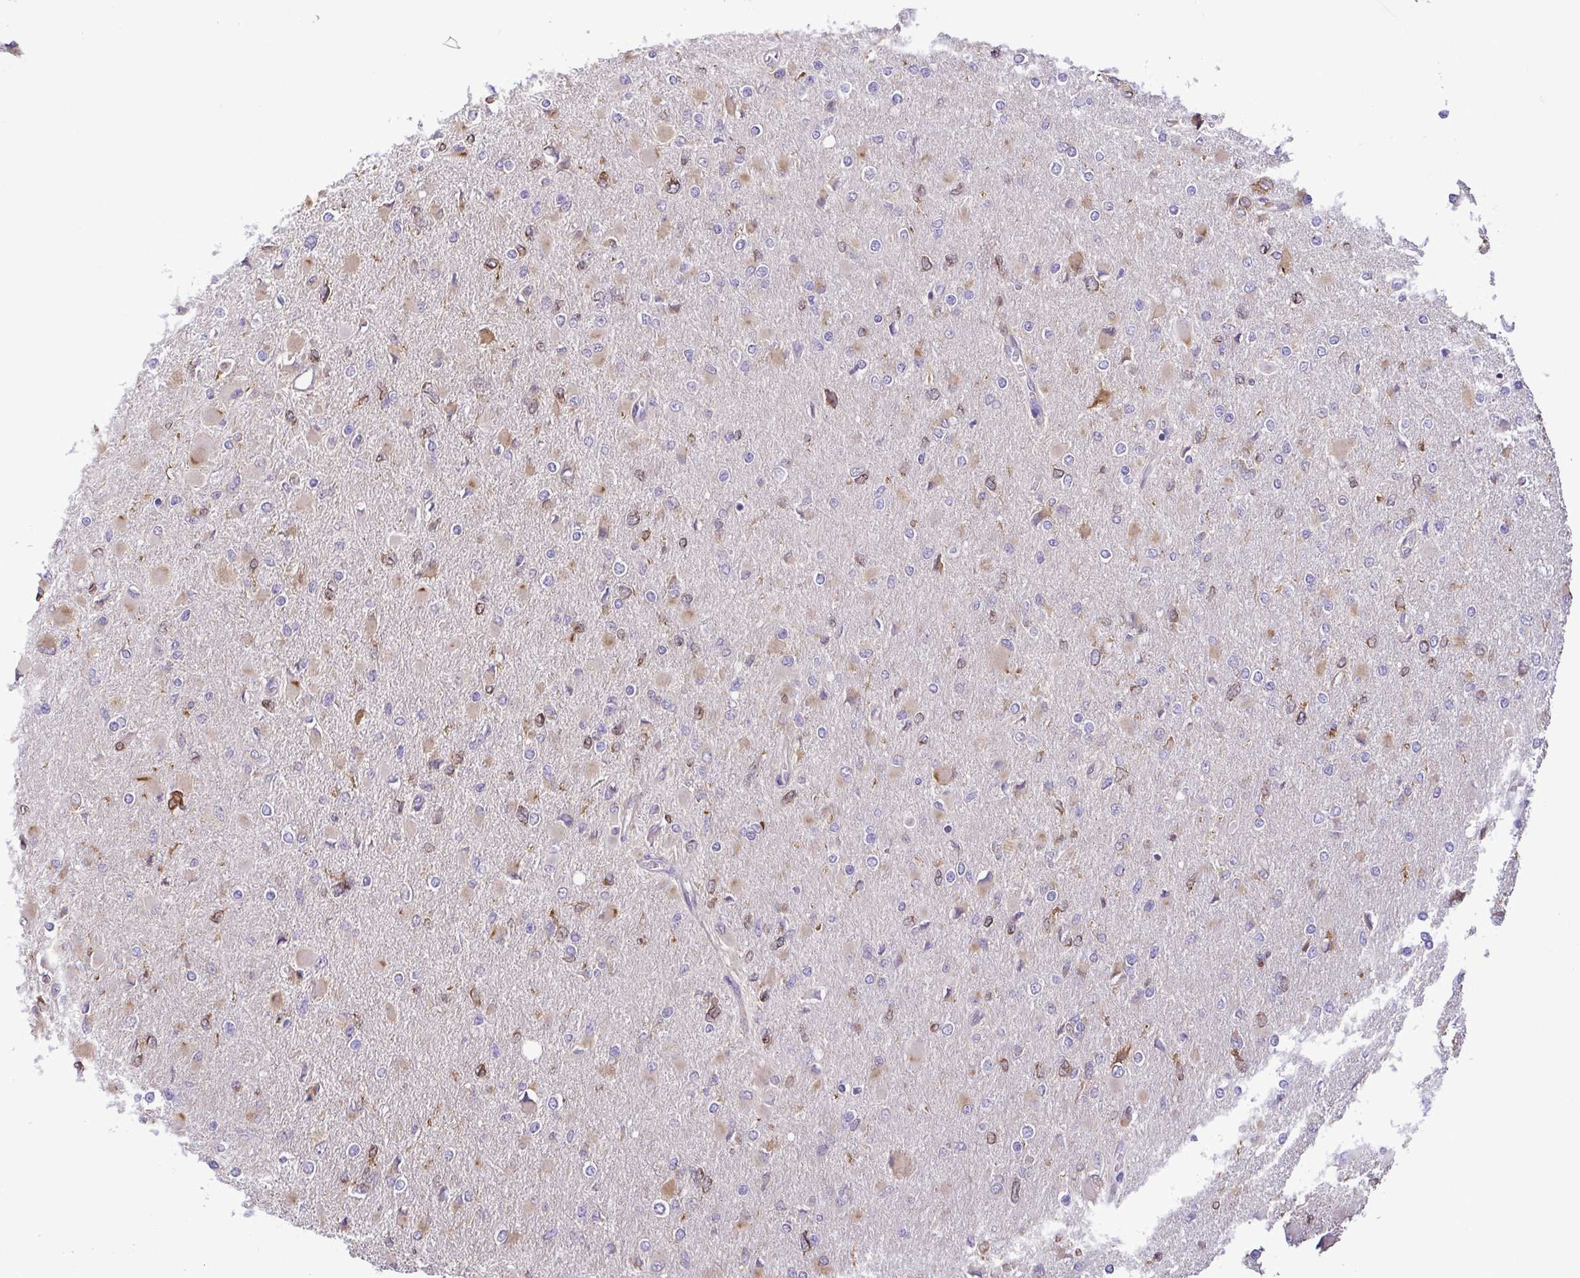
{"staining": {"intensity": "negative", "quantity": "none", "location": "none"}, "tissue": "glioma", "cell_type": "Tumor cells", "image_type": "cancer", "snomed": [{"axis": "morphology", "description": "Glioma, malignant, High grade"}, {"axis": "topography", "description": "Cerebral cortex"}], "caption": "Tumor cells show no significant expression in glioma. (DAB (3,3'-diaminobenzidine) immunohistochemistry with hematoxylin counter stain).", "gene": "MYL10", "patient": {"sex": "female", "age": 36}}